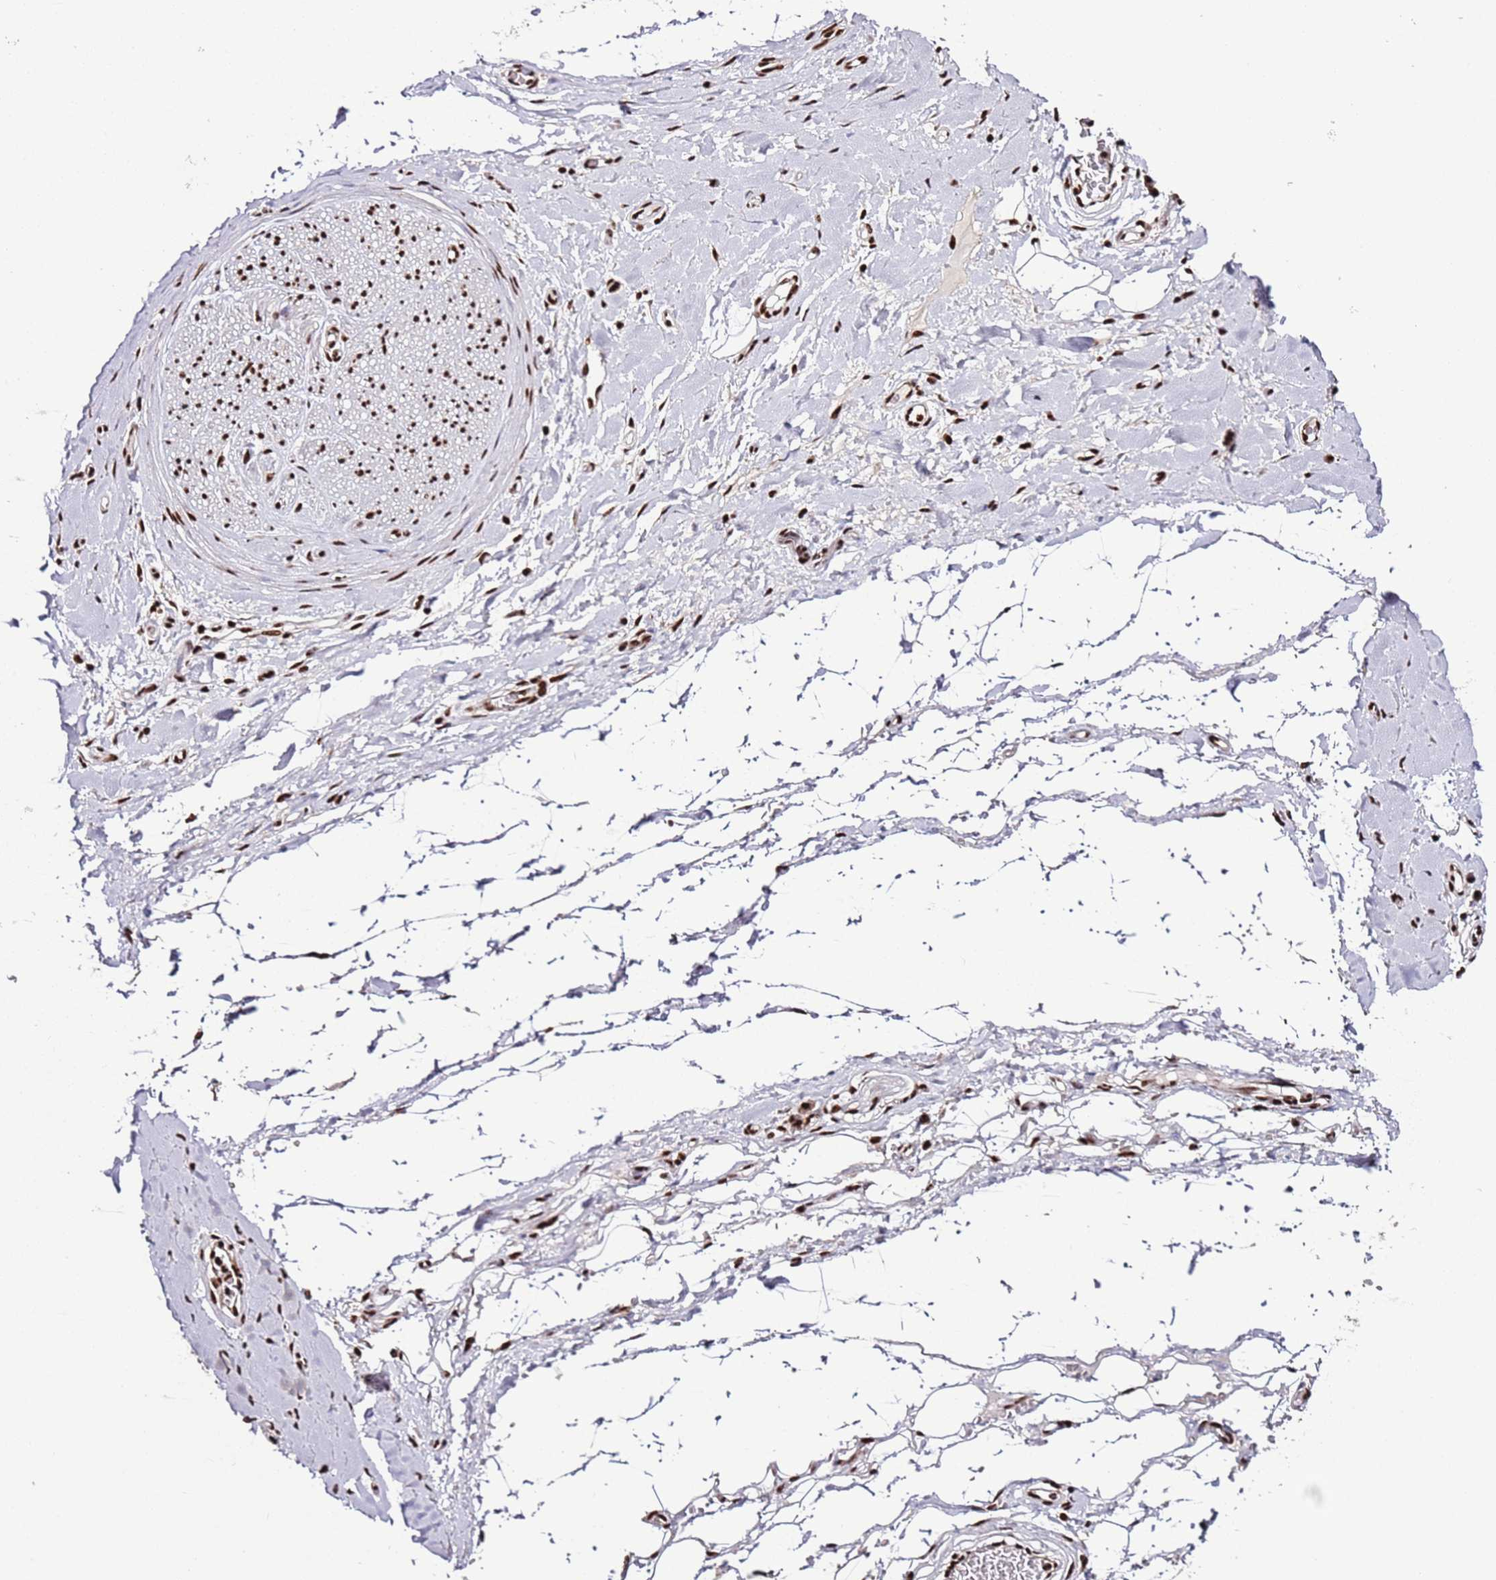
{"staining": {"intensity": "strong", "quantity": "25%-75%", "location": "nuclear"}, "tissue": "adipose tissue", "cell_type": "Adipocytes", "image_type": "normal", "snomed": [{"axis": "morphology", "description": "Normal tissue, NOS"}, {"axis": "morphology", "description": "Adenocarcinoma, NOS"}, {"axis": "topography", "description": "Stomach, upper"}, {"axis": "topography", "description": "Peripheral nerve tissue"}], "caption": "High-power microscopy captured an IHC histopathology image of benign adipose tissue, revealing strong nuclear staining in approximately 25%-75% of adipocytes.", "gene": "C6orf226", "patient": {"sex": "male", "age": 62}}